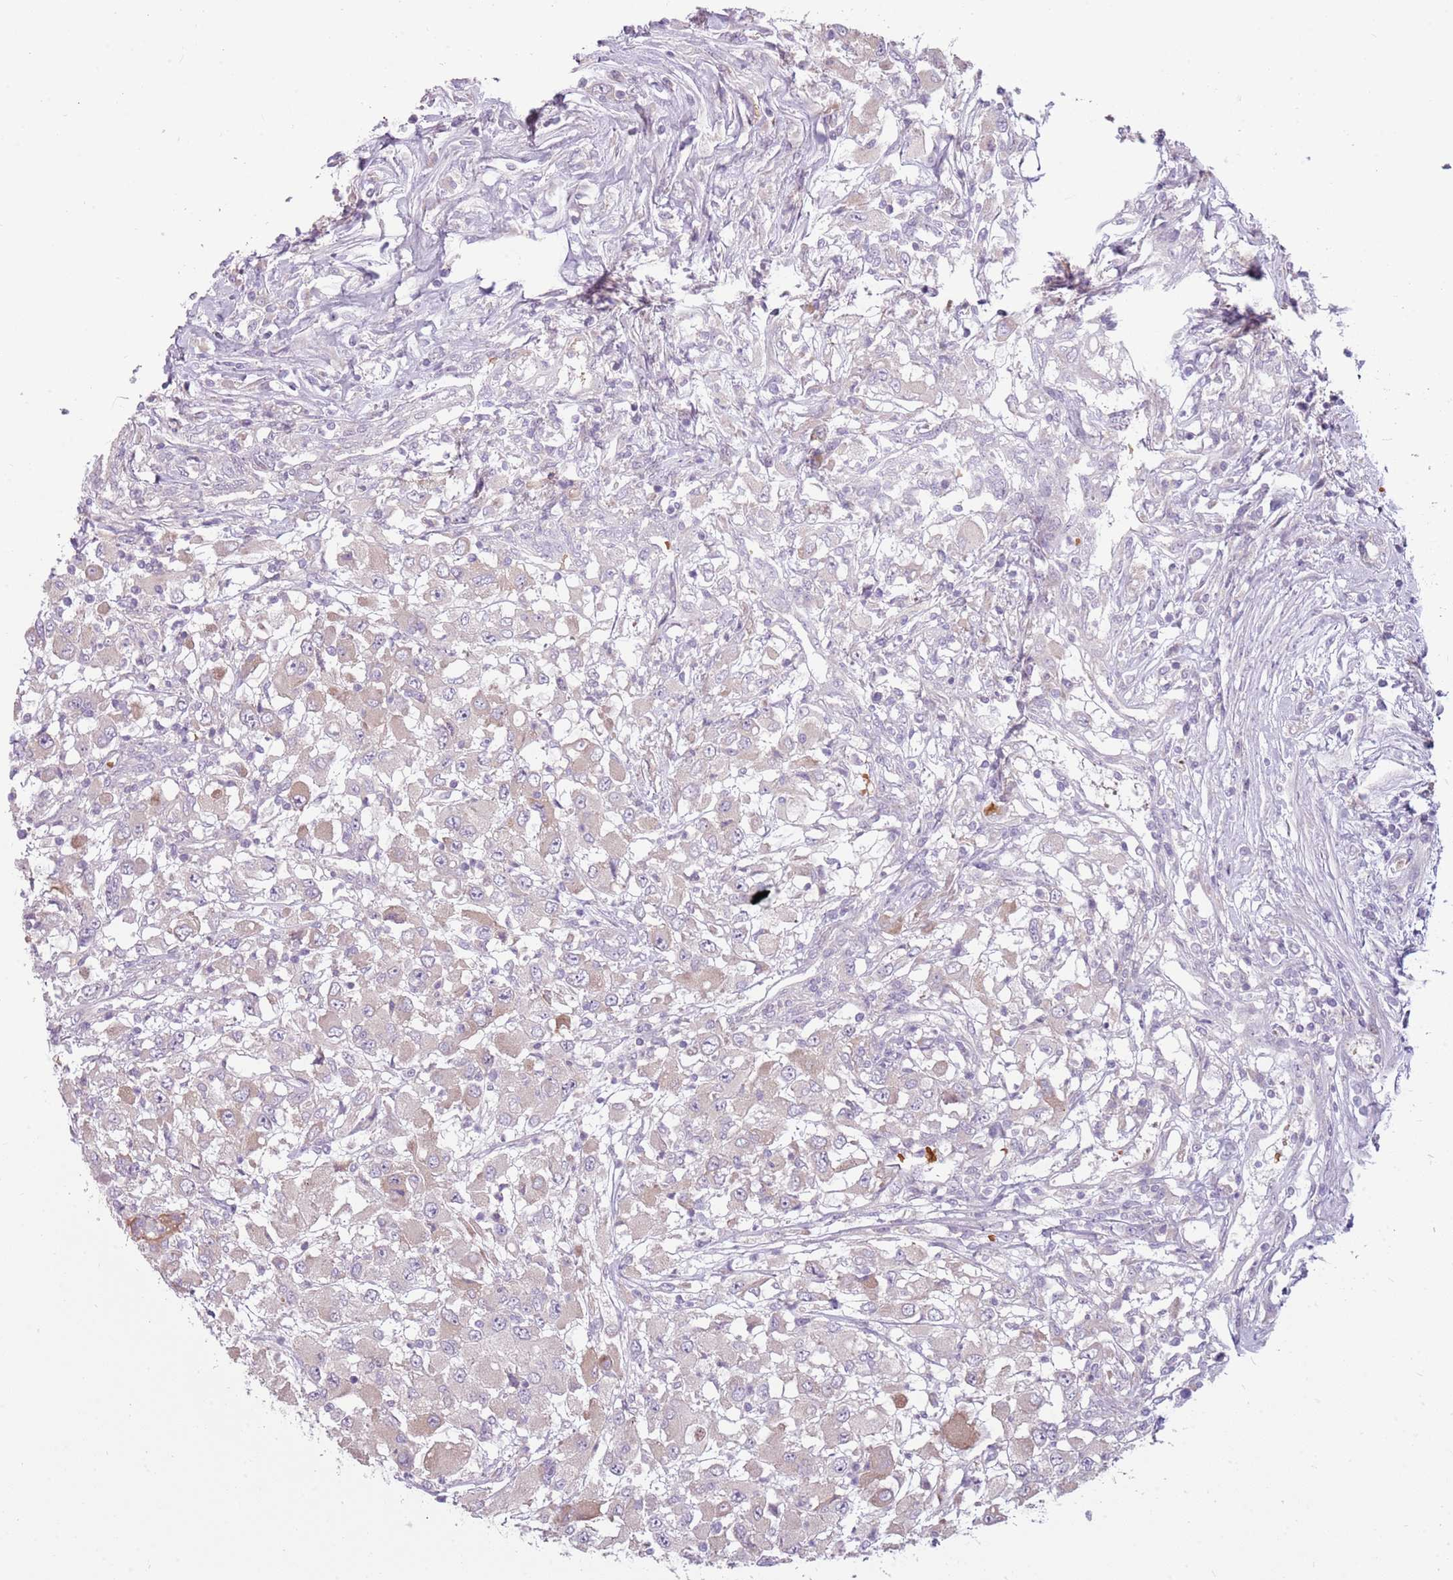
{"staining": {"intensity": "weak", "quantity": "<25%", "location": "cytoplasmic/membranous"}, "tissue": "renal cancer", "cell_type": "Tumor cells", "image_type": "cancer", "snomed": [{"axis": "morphology", "description": "Adenocarcinoma, NOS"}, {"axis": "topography", "description": "Kidney"}], "caption": "Immunohistochemistry (IHC) of human renal adenocarcinoma demonstrates no staining in tumor cells.", "gene": "HSPA14", "patient": {"sex": "female", "age": 67}}